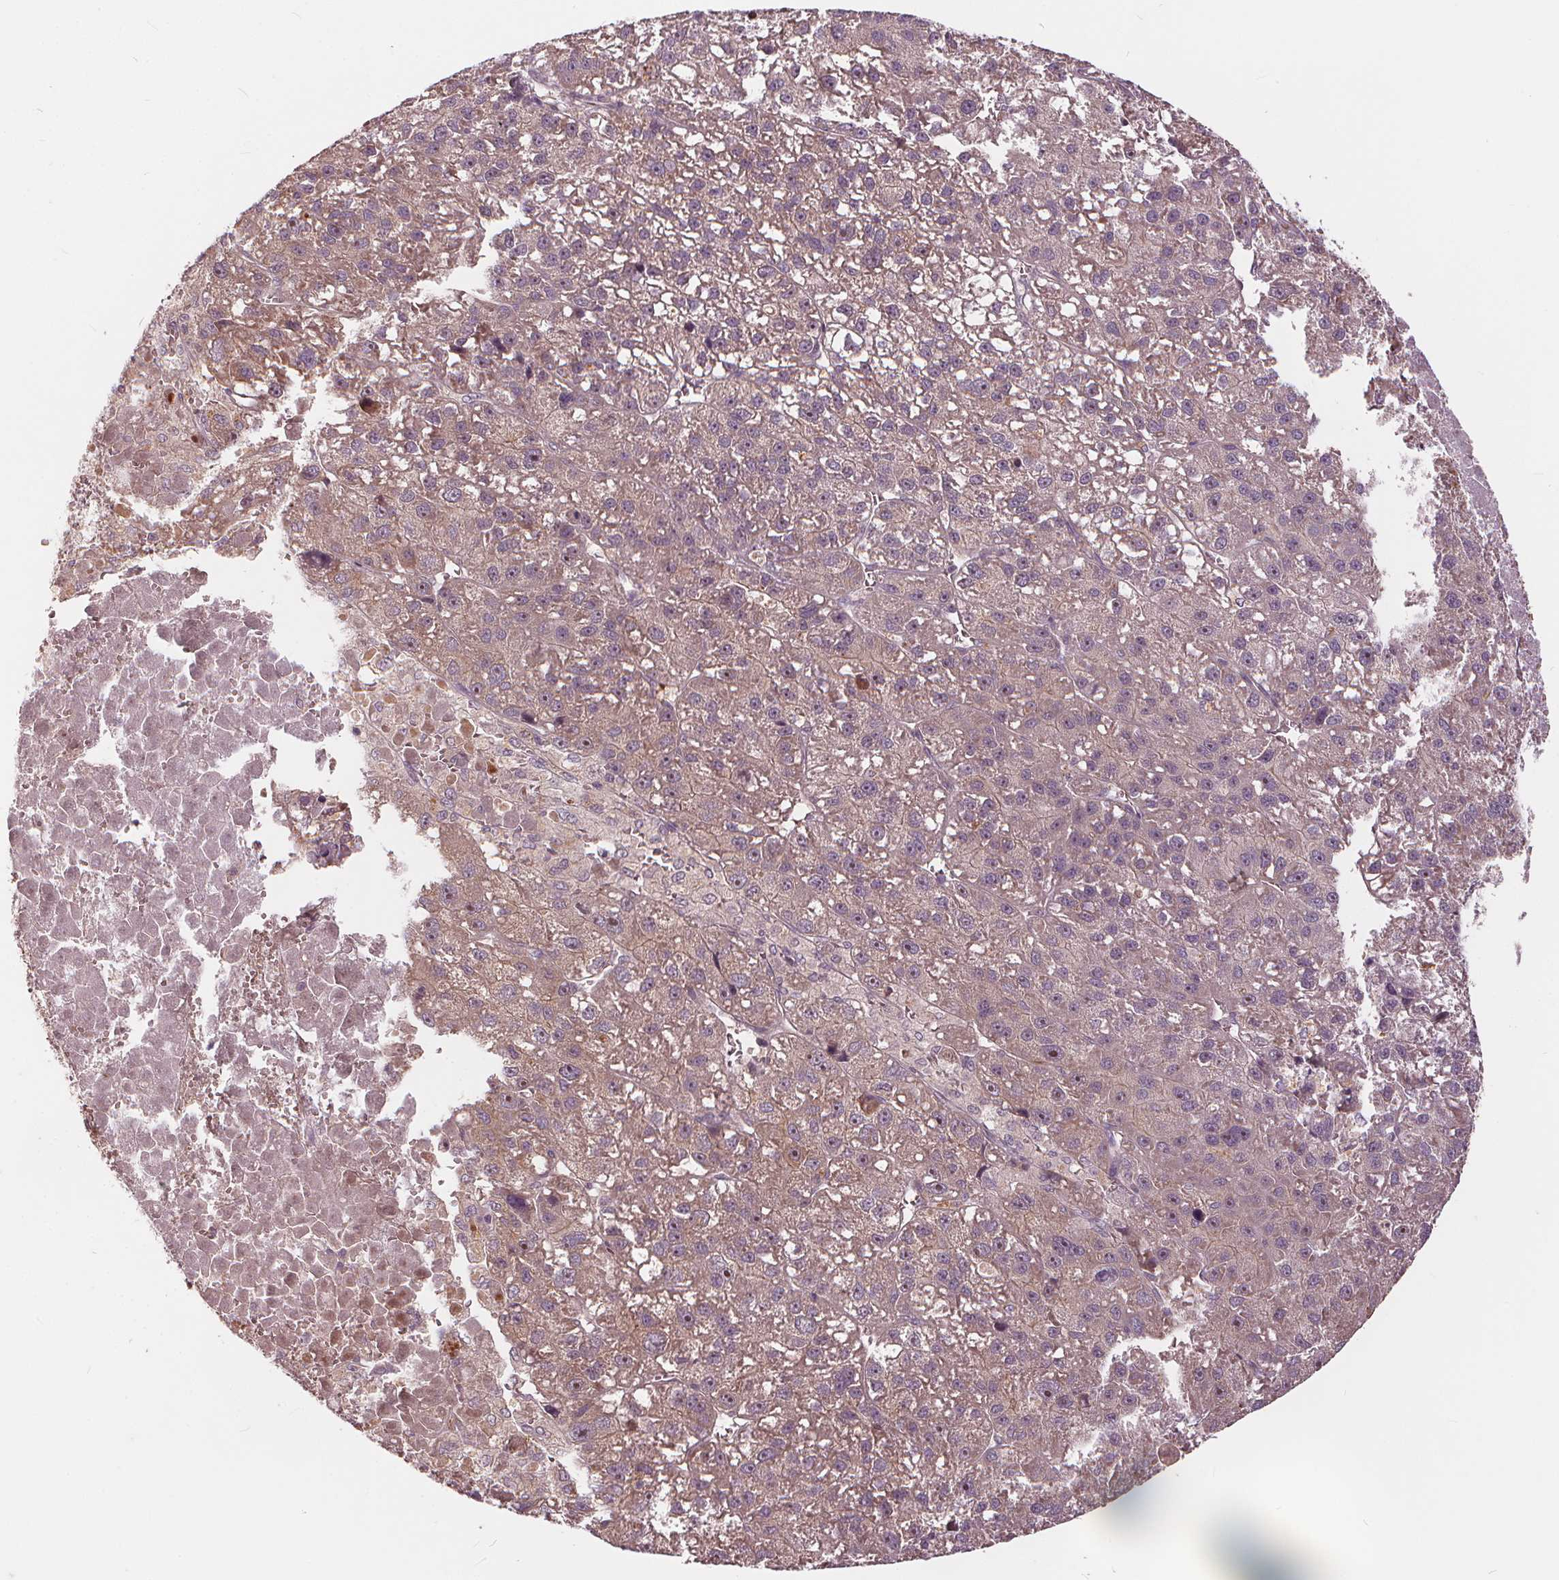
{"staining": {"intensity": "weak", "quantity": "25%-75%", "location": "cytoplasmic/membranous"}, "tissue": "liver cancer", "cell_type": "Tumor cells", "image_type": "cancer", "snomed": [{"axis": "morphology", "description": "Carcinoma, Hepatocellular, NOS"}, {"axis": "topography", "description": "Liver"}], "caption": "The immunohistochemical stain labels weak cytoplasmic/membranous staining in tumor cells of liver cancer (hepatocellular carcinoma) tissue.", "gene": "IPO13", "patient": {"sex": "female", "age": 70}}